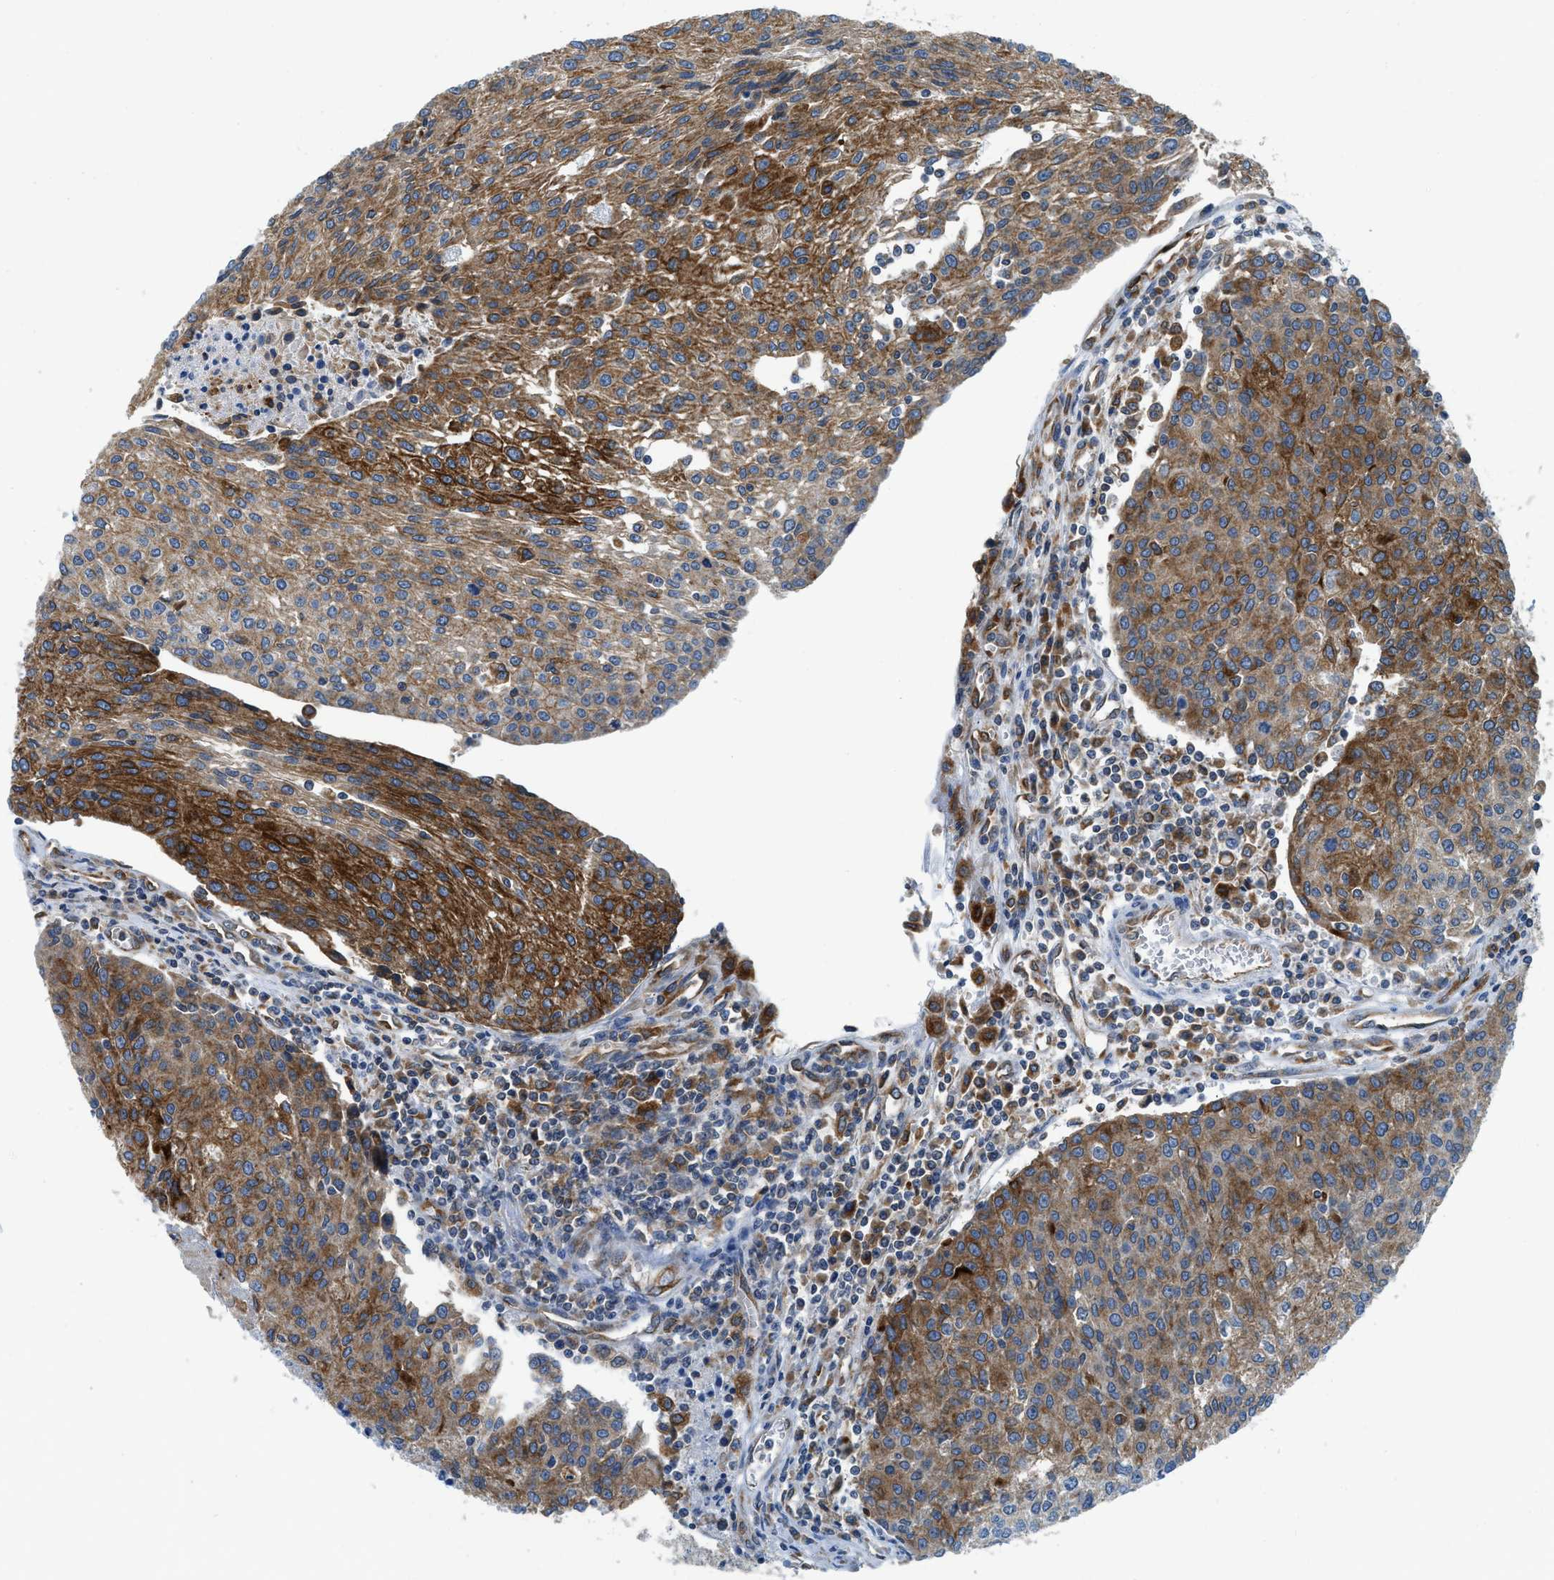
{"staining": {"intensity": "moderate", "quantity": ">75%", "location": "cytoplasmic/membranous"}, "tissue": "urothelial cancer", "cell_type": "Tumor cells", "image_type": "cancer", "snomed": [{"axis": "morphology", "description": "Urothelial carcinoma, High grade"}, {"axis": "topography", "description": "Urinary bladder"}], "caption": "DAB (3,3'-diaminobenzidine) immunohistochemical staining of human urothelial cancer displays moderate cytoplasmic/membranous protein expression in about >75% of tumor cells.", "gene": "BCAP31", "patient": {"sex": "female", "age": 85}}